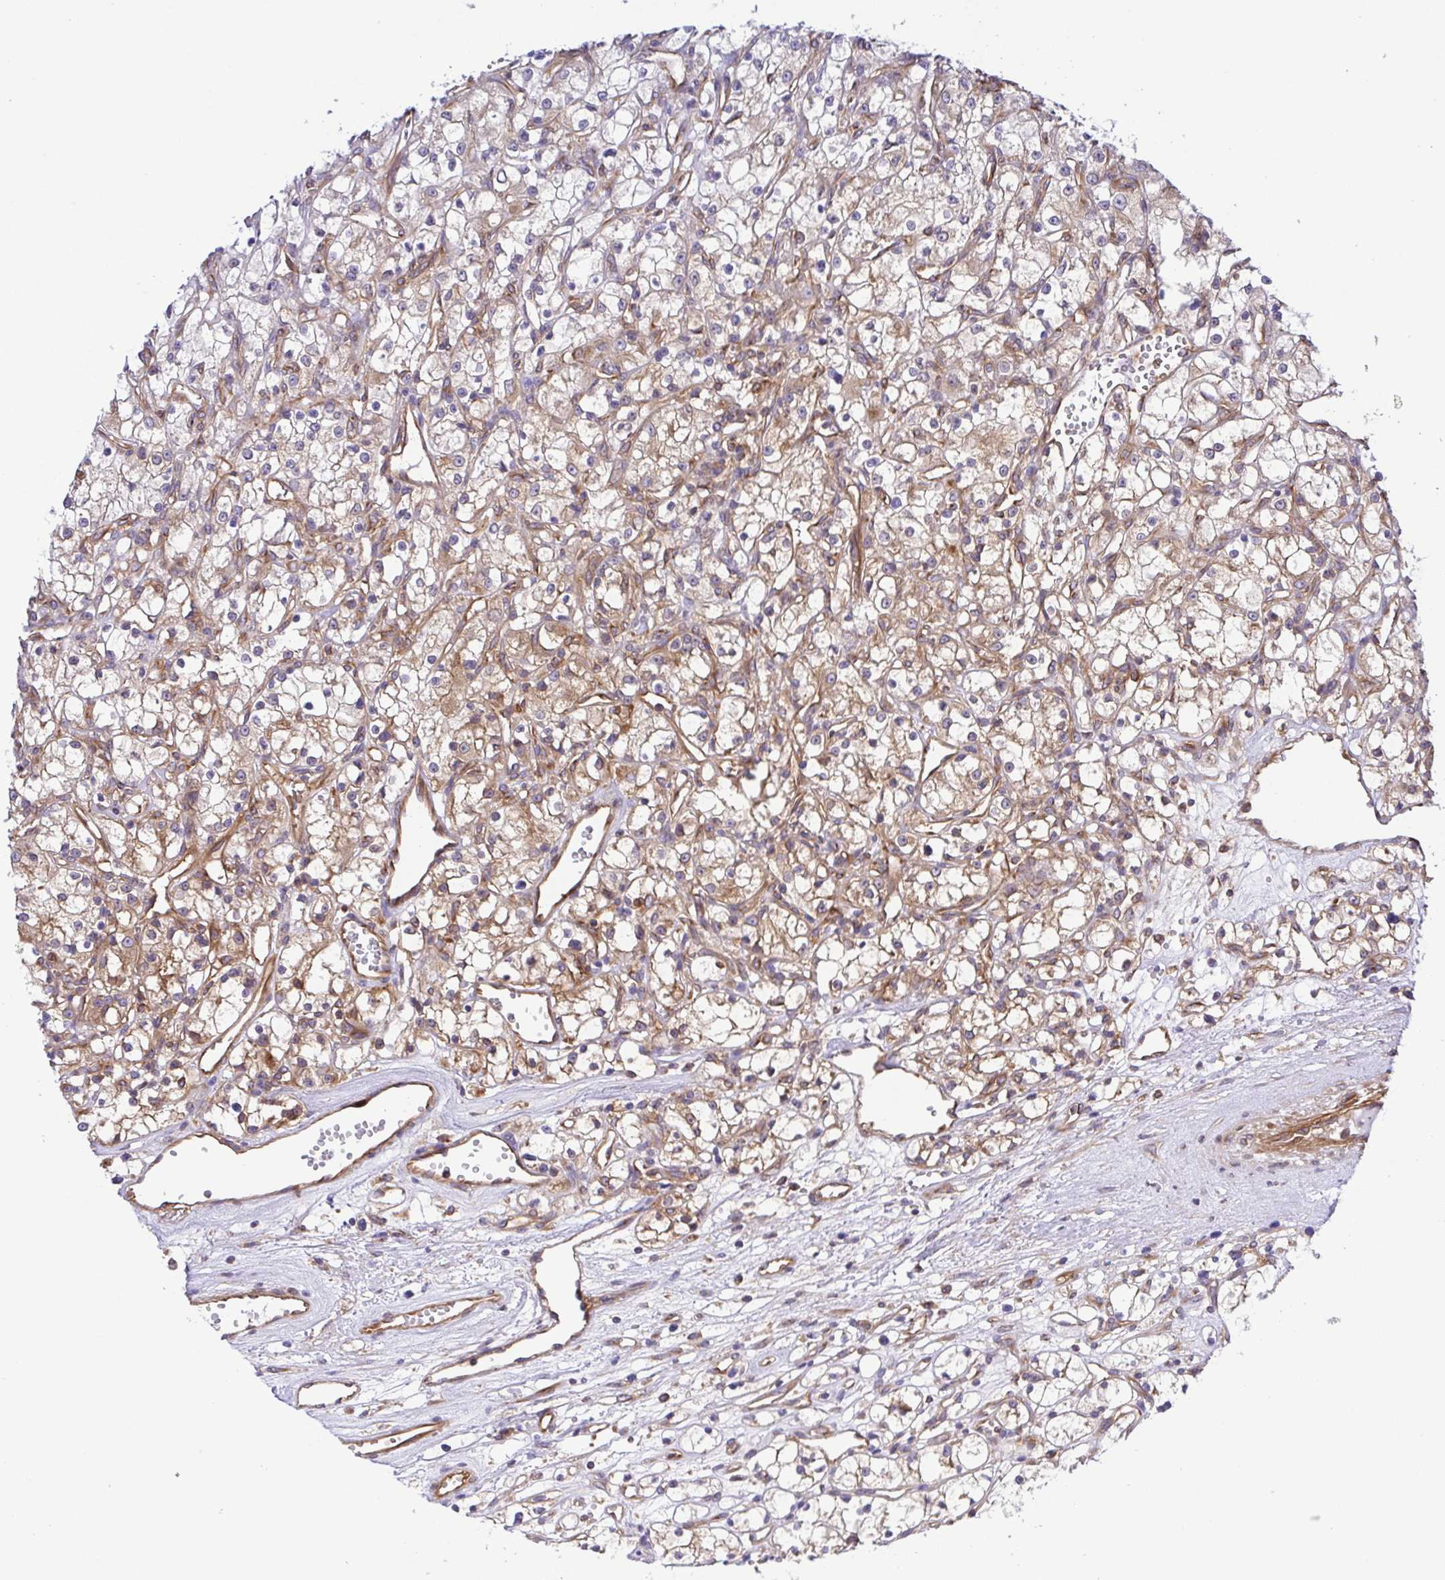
{"staining": {"intensity": "moderate", "quantity": "25%-75%", "location": "cytoplasmic/membranous"}, "tissue": "renal cancer", "cell_type": "Tumor cells", "image_type": "cancer", "snomed": [{"axis": "morphology", "description": "Adenocarcinoma, NOS"}, {"axis": "topography", "description": "Kidney"}], "caption": "Moderate cytoplasmic/membranous protein positivity is seen in about 25%-75% of tumor cells in renal cancer. (brown staining indicates protein expression, while blue staining denotes nuclei).", "gene": "KIF5B", "patient": {"sex": "female", "age": 59}}